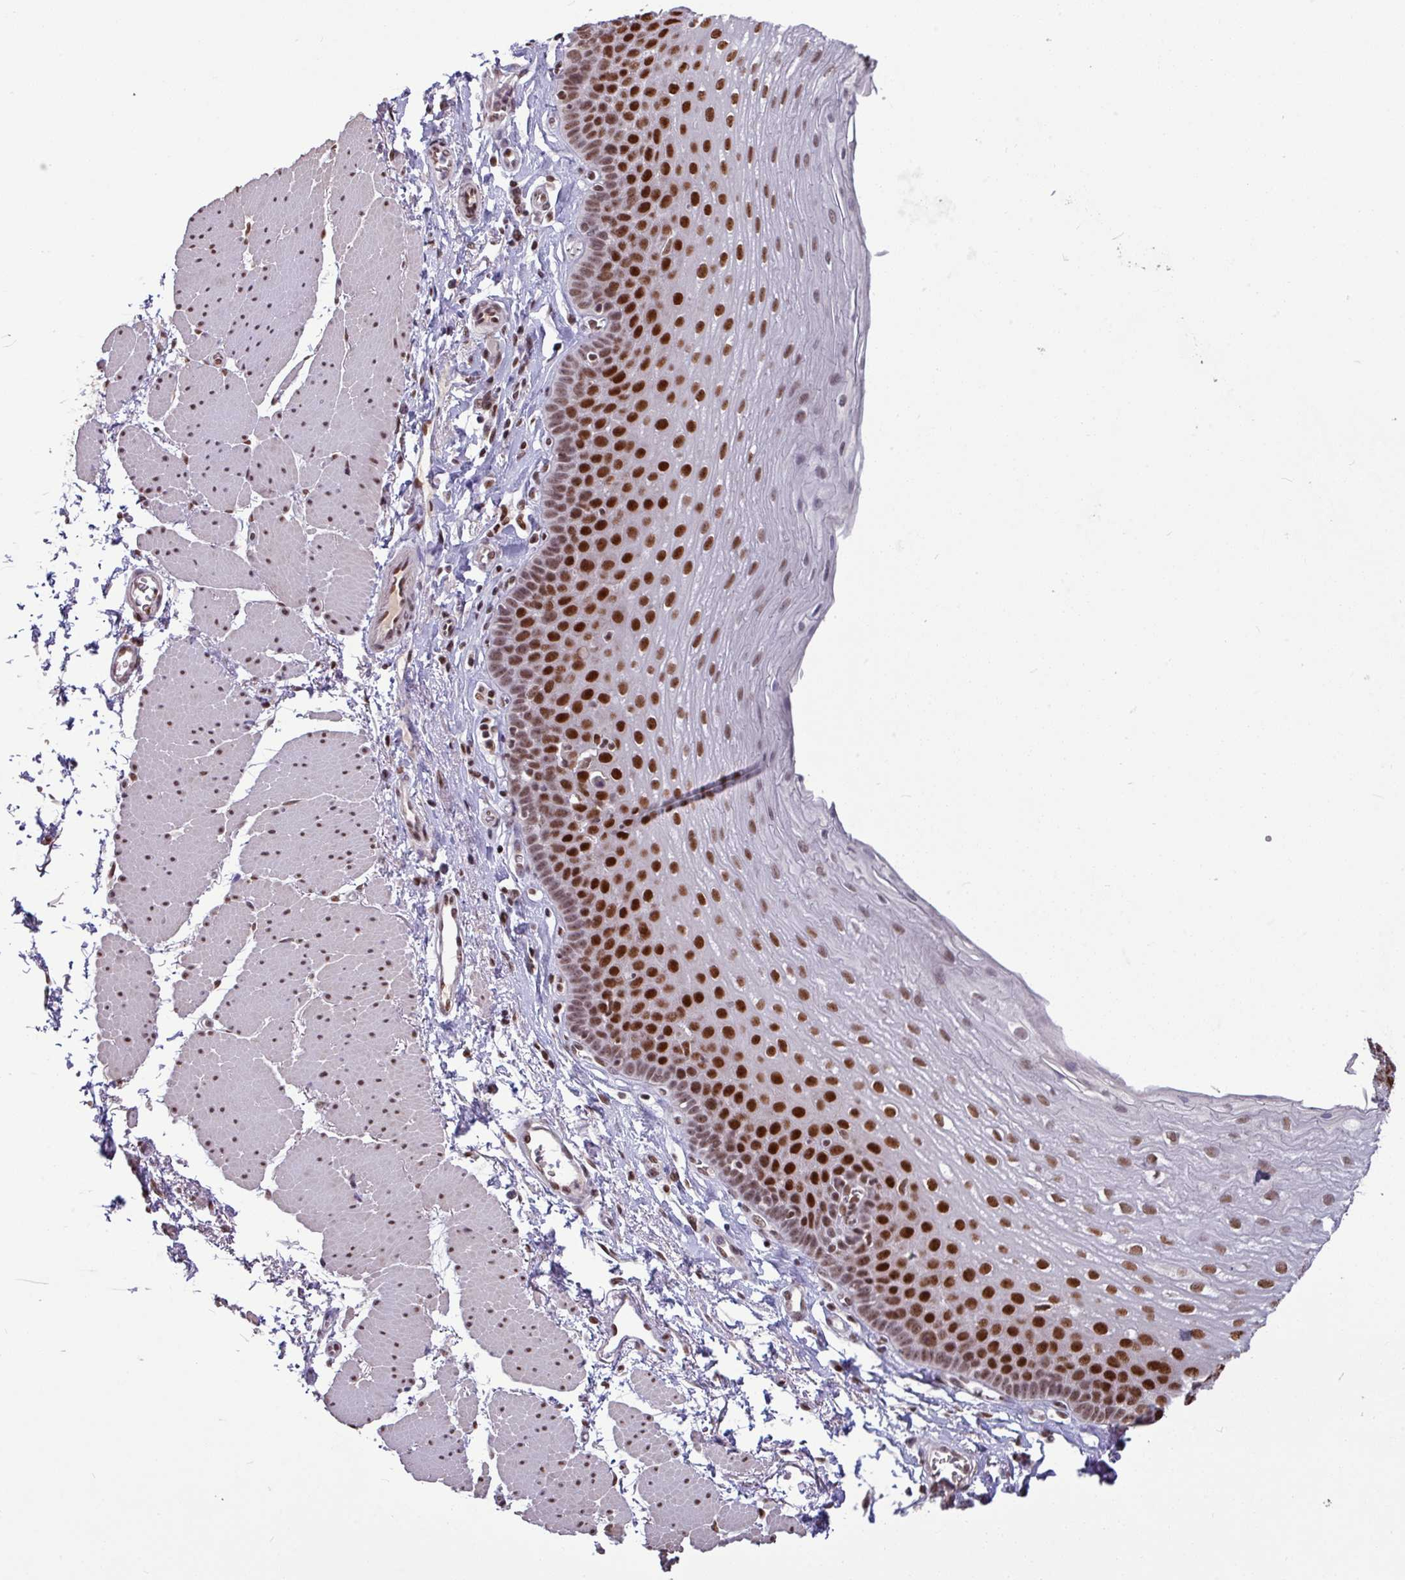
{"staining": {"intensity": "strong", "quantity": ">75%", "location": "nuclear"}, "tissue": "esophagus", "cell_type": "Squamous epithelial cells", "image_type": "normal", "snomed": [{"axis": "morphology", "description": "Normal tissue, NOS"}, {"axis": "topography", "description": "Esophagus"}], "caption": "An IHC photomicrograph of normal tissue is shown. Protein staining in brown shows strong nuclear positivity in esophagus within squamous epithelial cells.", "gene": "TDG", "patient": {"sex": "female", "age": 81}}